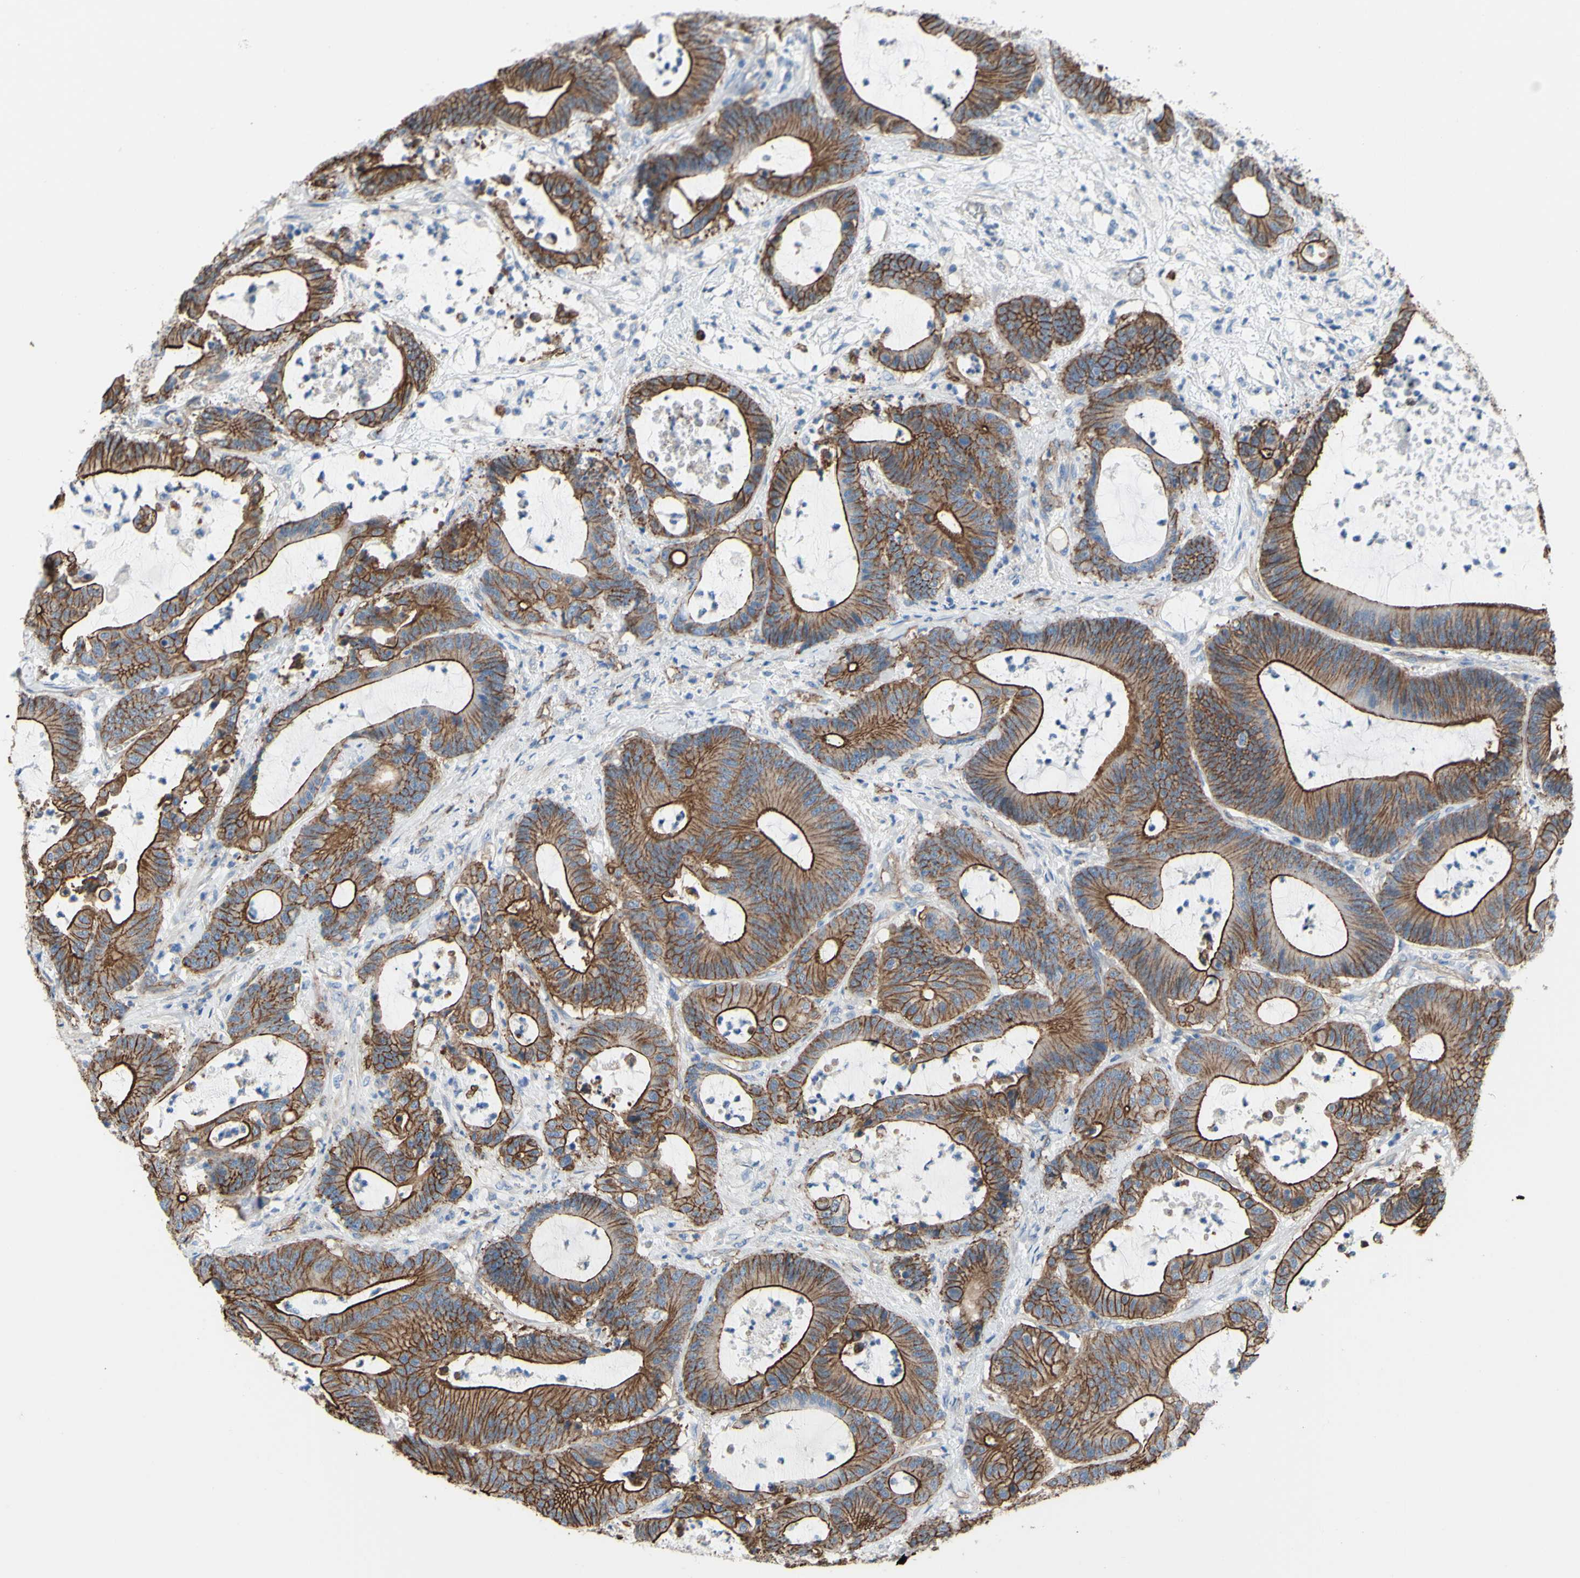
{"staining": {"intensity": "strong", "quantity": ">75%", "location": "cytoplasmic/membranous"}, "tissue": "colorectal cancer", "cell_type": "Tumor cells", "image_type": "cancer", "snomed": [{"axis": "morphology", "description": "Adenocarcinoma, NOS"}, {"axis": "topography", "description": "Colon"}], "caption": "Strong cytoplasmic/membranous expression is identified in approximately >75% of tumor cells in colorectal cancer. (DAB IHC with brightfield microscopy, high magnification).", "gene": "TPBG", "patient": {"sex": "female", "age": 84}}